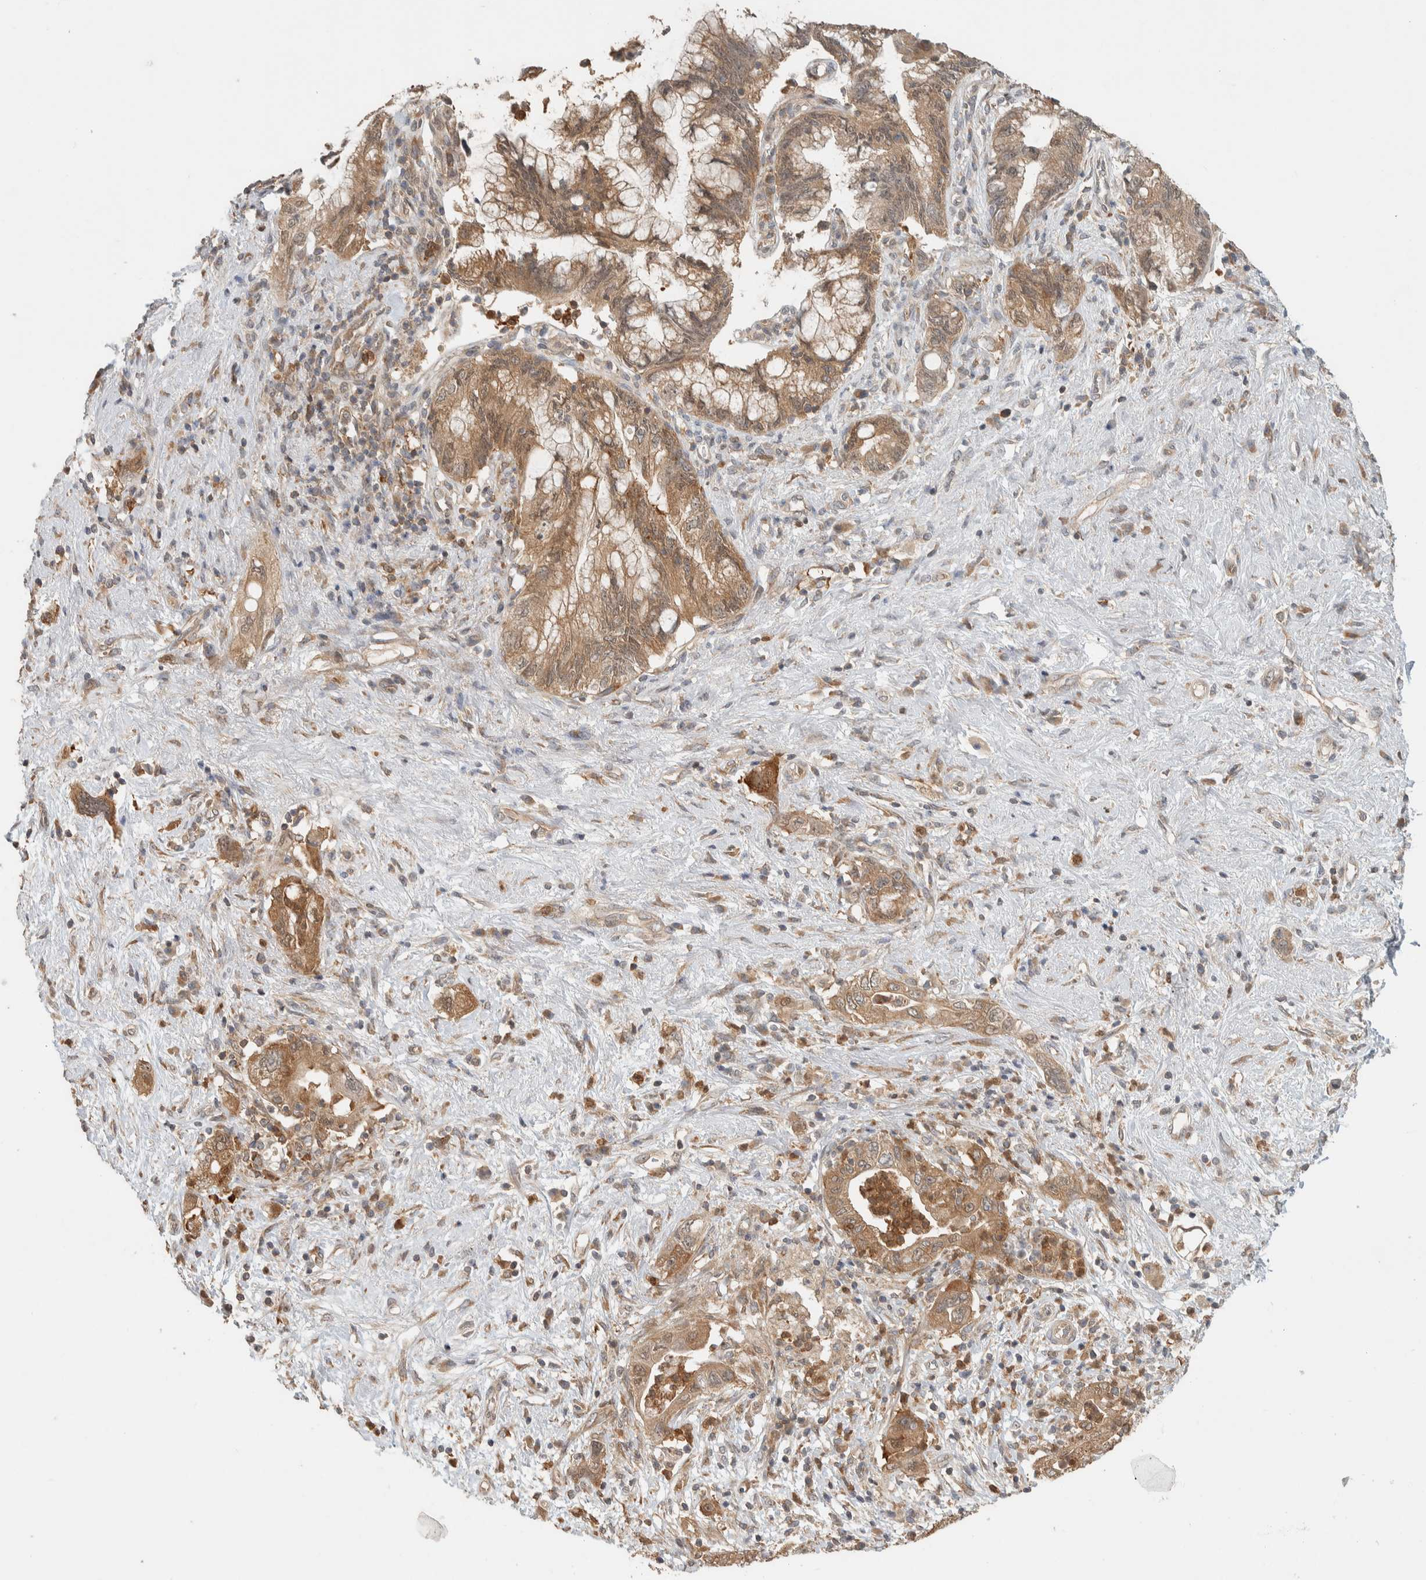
{"staining": {"intensity": "moderate", "quantity": ">75%", "location": "cytoplasmic/membranous"}, "tissue": "pancreatic cancer", "cell_type": "Tumor cells", "image_type": "cancer", "snomed": [{"axis": "morphology", "description": "Adenocarcinoma, NOS"}, {"axis": "topography", "description": "Pancreas"}], "caption": "A photomicrograph of human pancreatic cancer (adenocarcinoma) stained for a protein exhibits moderate cytoplasmic/membranous brown staining in tumor cells. (DAB (3,3'-diaminobenzidine) IHC, brown staining for protein, blue staining for nuclei).", "gene": "ADSS2", "patient": {"sex": "female", "age": 73}}